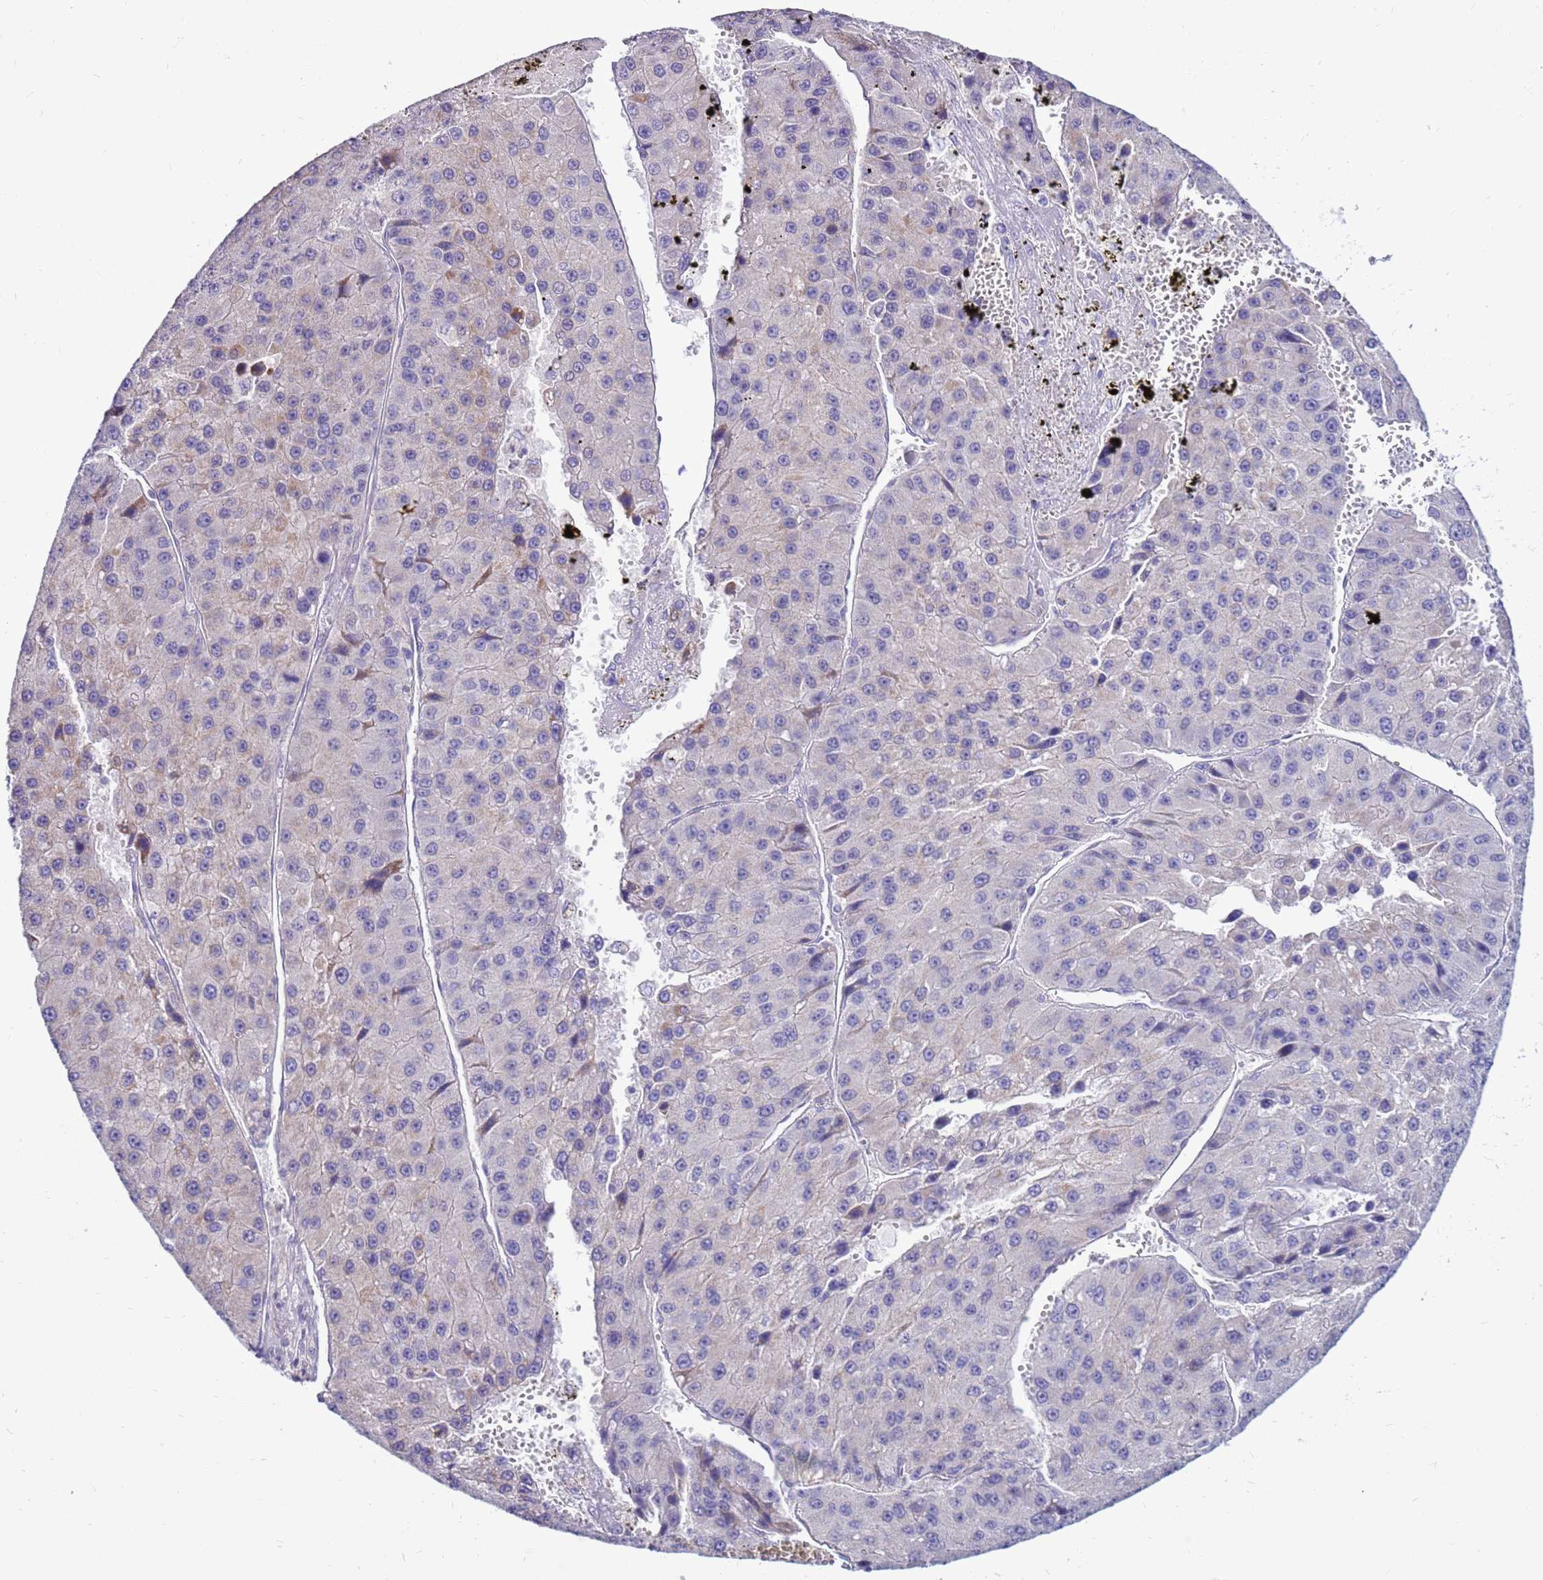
{"staining": {"intensity": "negative", "quantity": "none", "location": "none"}, "tissue": "liver cancer", "cell_type": "Tumor cells", "image_type": "cancer", "snomed": [{"axis": "morphology", "description": "Carcinoma, Hepatocellular, NOS"}, {"axis": "topography", "description": "Liver"}], "caption": "The image shows no staining of tumor cells in liver cancer.", "gene": "IGF1R", "patient": {"sex": "female", "age": 73}}